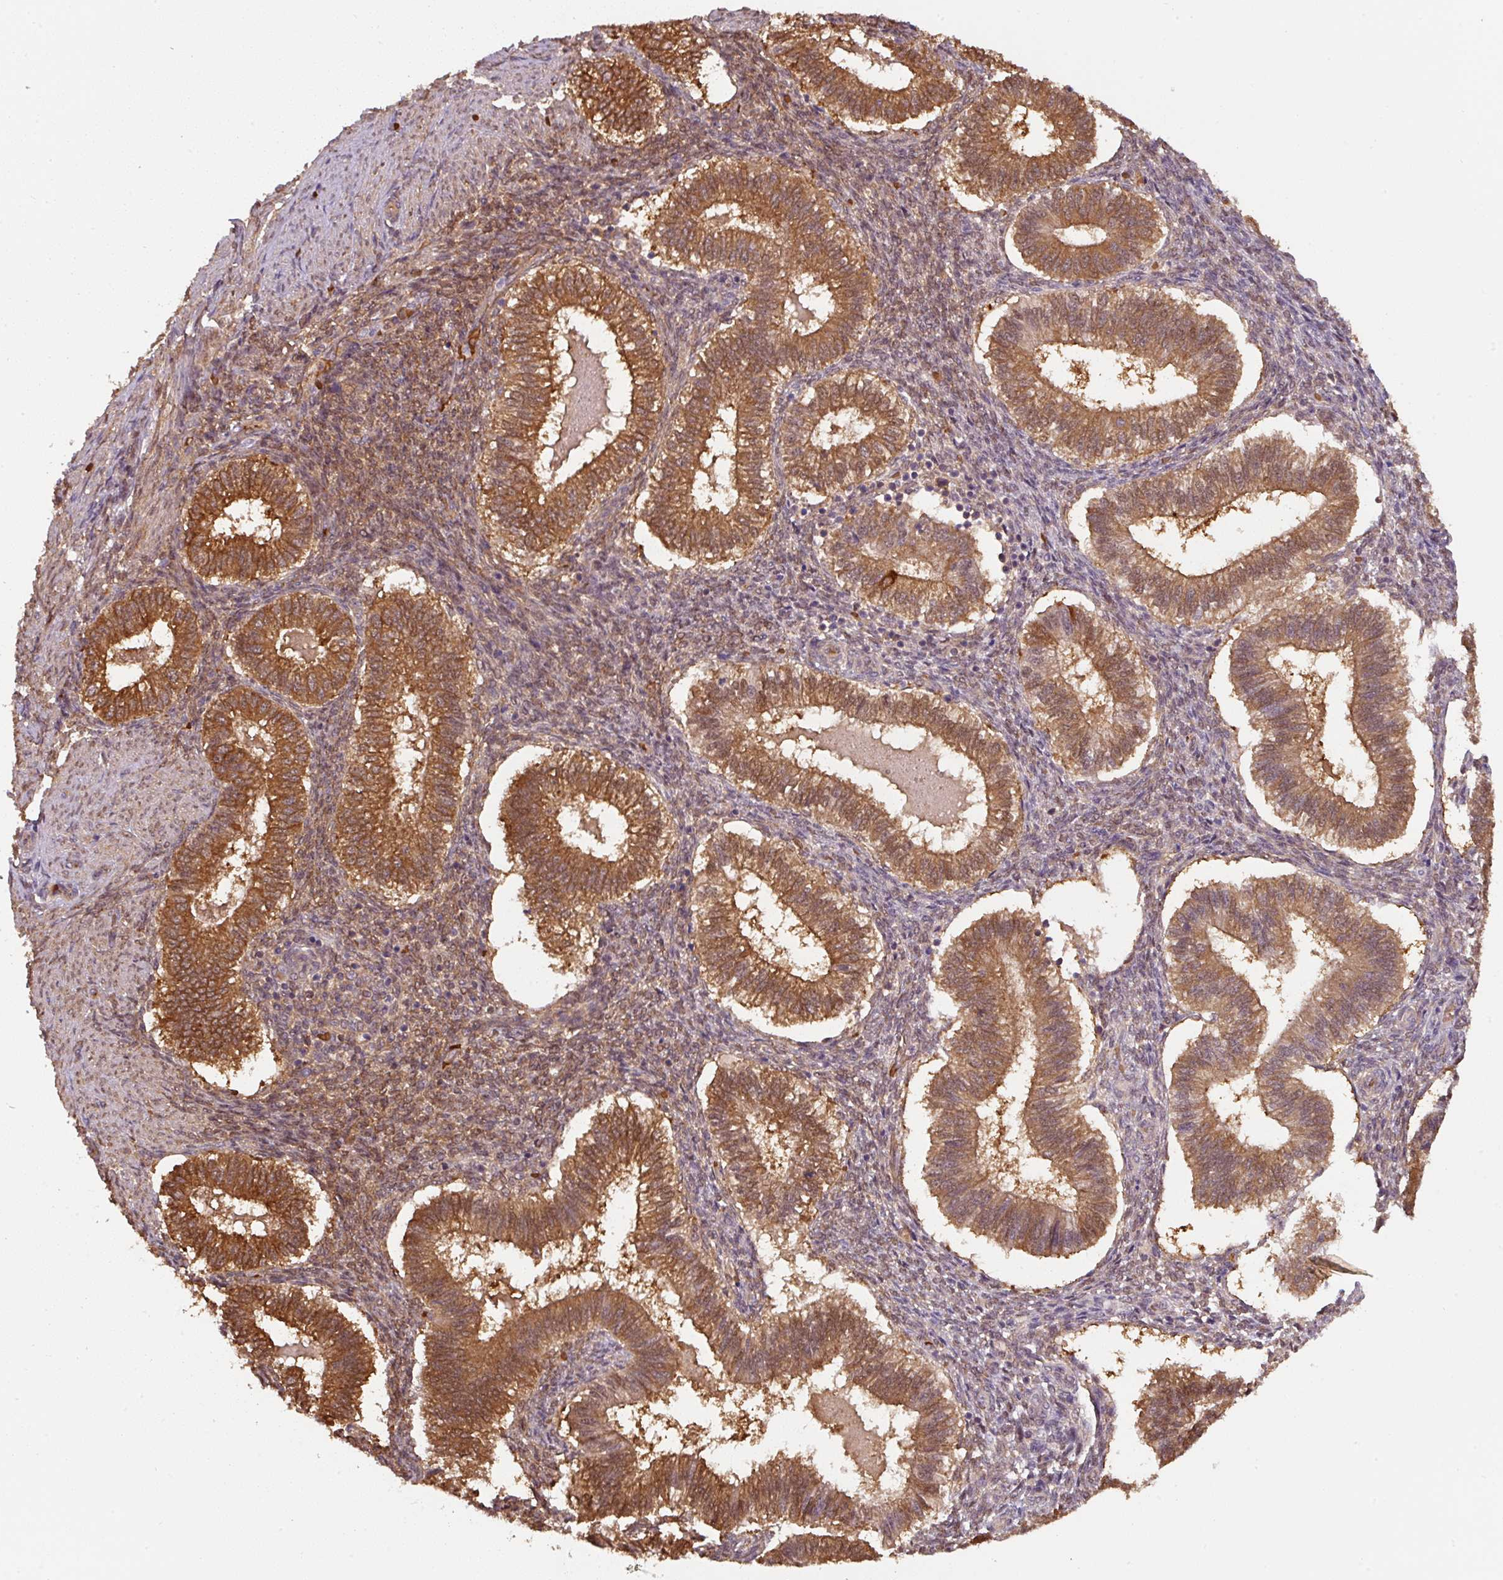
{"staining": {"intensity": "moderate", "quantity": "25%-75%", "location": "cytoplasmic/membranous"}, "tissue": "endometrium", "cell_type": "Cells in endometrial stroma", "image_type": "normal", "snomed": [{"axis": "morphology", "description": "Normal tissue, NOS"}, {"axis": "topography", "description": "Endometrium"}], "caption": "An IHC micrograph of benign tissue is shown. Protein staining in brown highlights moderate cytoplasmic/membranous positivity in endometrium within cells in endometrial stroma. (Stains: DAB (3,3'-diaminobenzidine) in brown, nuclei in blue, Microscopy: brightfield microscopy at high magnification).", "gene": "ST13", "patient": {"sex": "female", "age": 25}}